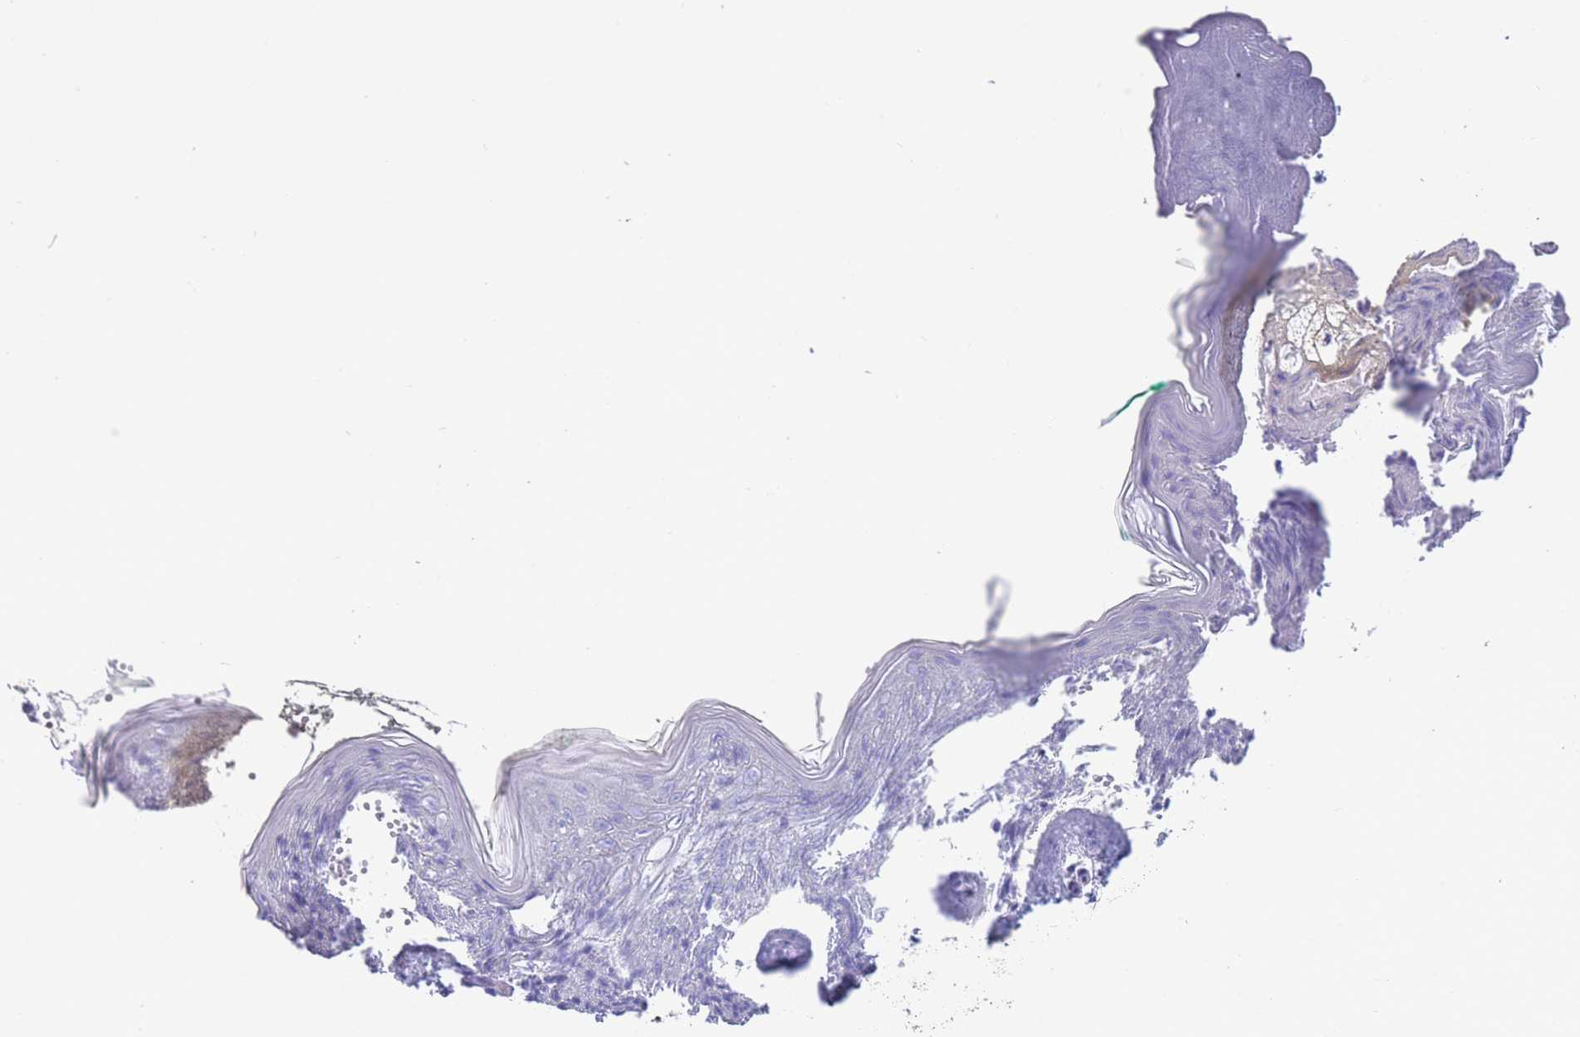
{"staining": {"intensity": "negative", "quantity": "none", "location": "none"}, "tissue": "skin", "cell_type": "Fibroblasts", "image_type": "normal", "snomed": [{"axis": "morphology", "description": "Normal tissue, NOS"}, {"axis": "topography", "description": "Skin"}], "caption": "The immunohistochemistry photomicrograph has no significant positivity in fibroblasts of skin.", "gene": "DET1", "patient": {"sex": "female", "age": 34}}